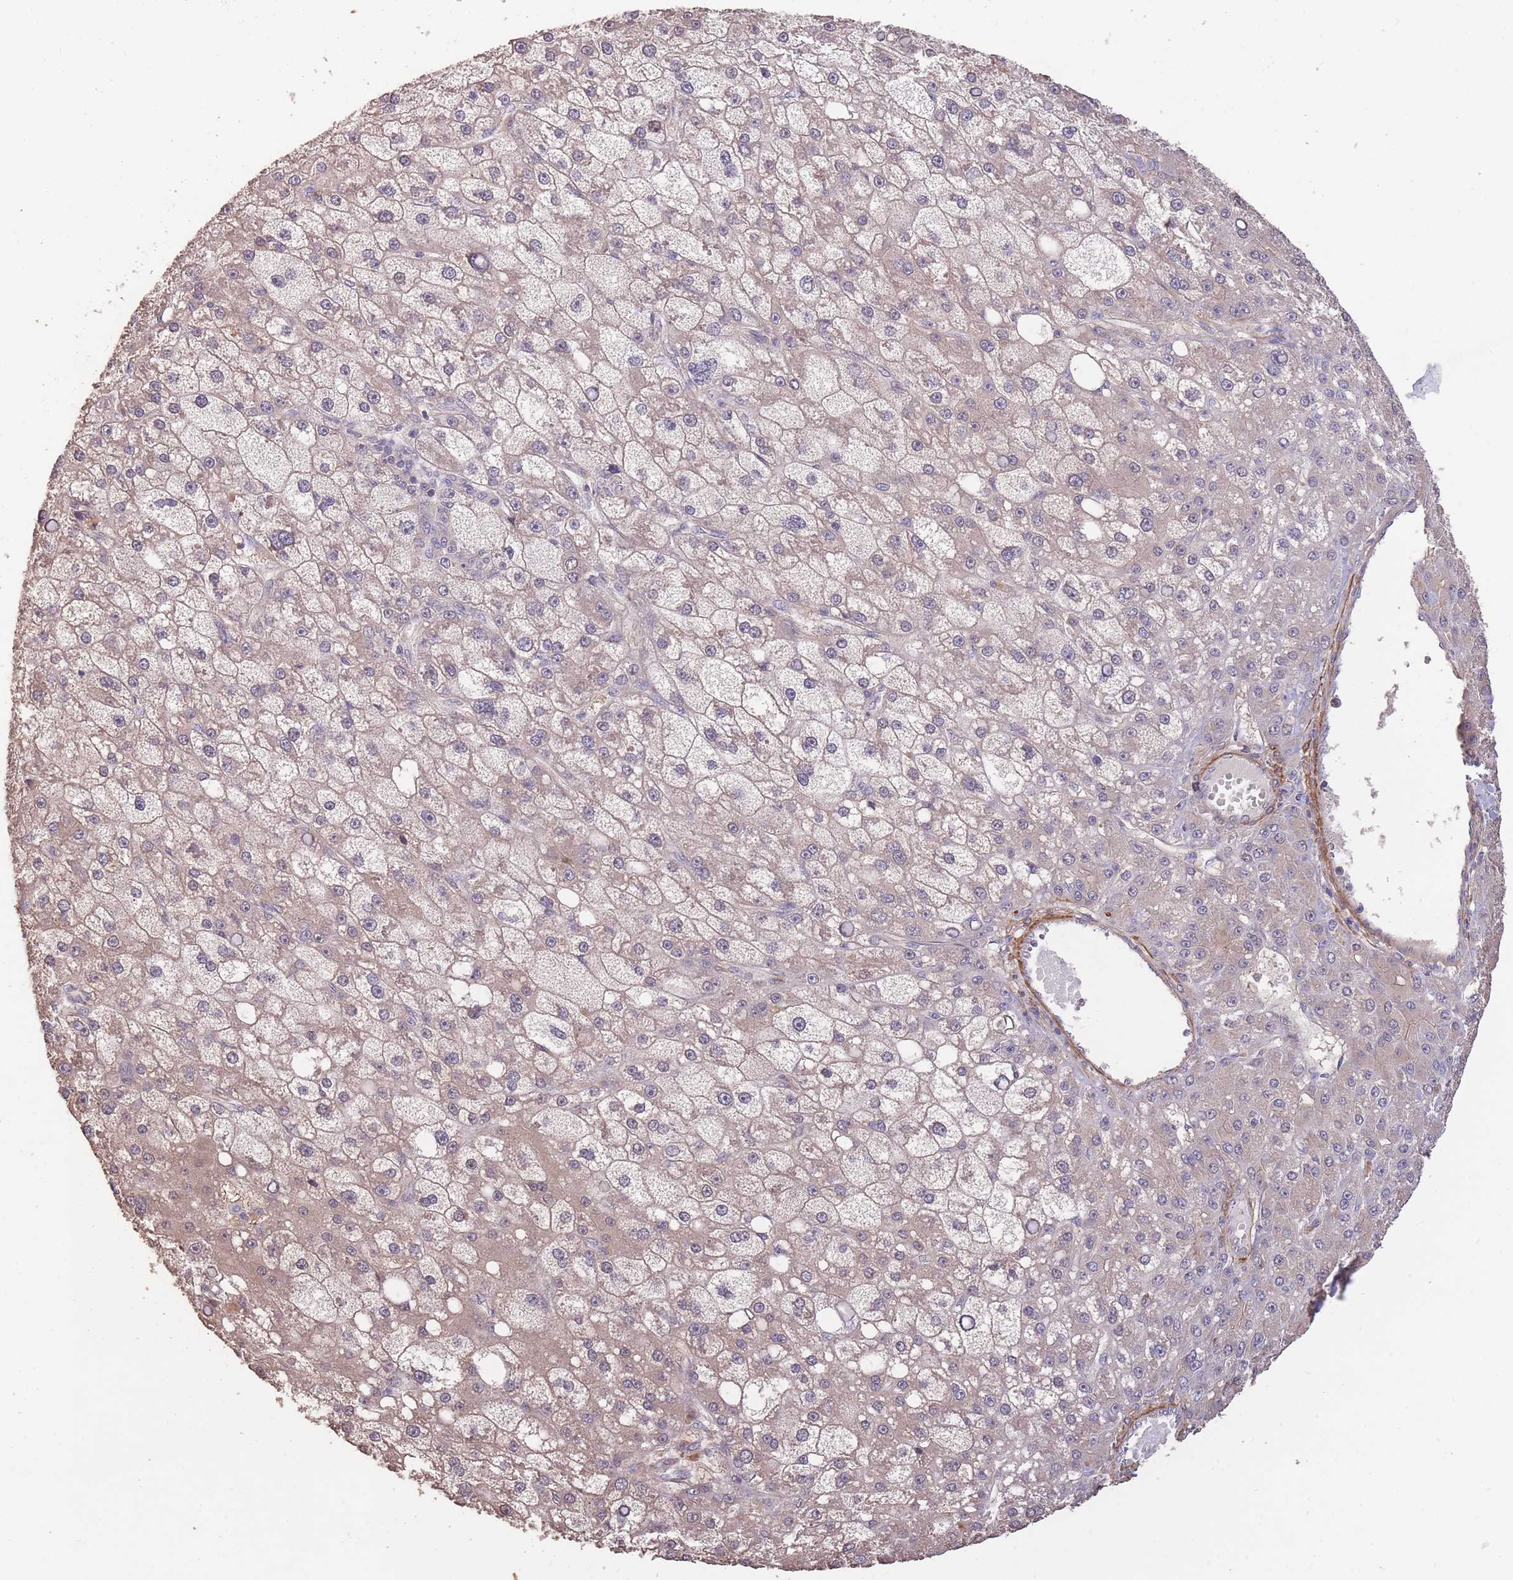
{"staining": {"intensity": "weak", "quantity": "<25%", "location": "cytoplasmic/membranous"}, "tissue": "liver cancer", "cell_type": "Tumor cells", "image_type": "cancer", "snomed": [{"axis": "morphology", "description": "Carcinoma, Hepatocellular, NOS"}, {"axis": "topography", "description": "Liver"}], "caption": "Tumor cells show no significant expression in liver cancer.", "gene": "NLRC4", "patient": {"sex": "male", "age": 67}}